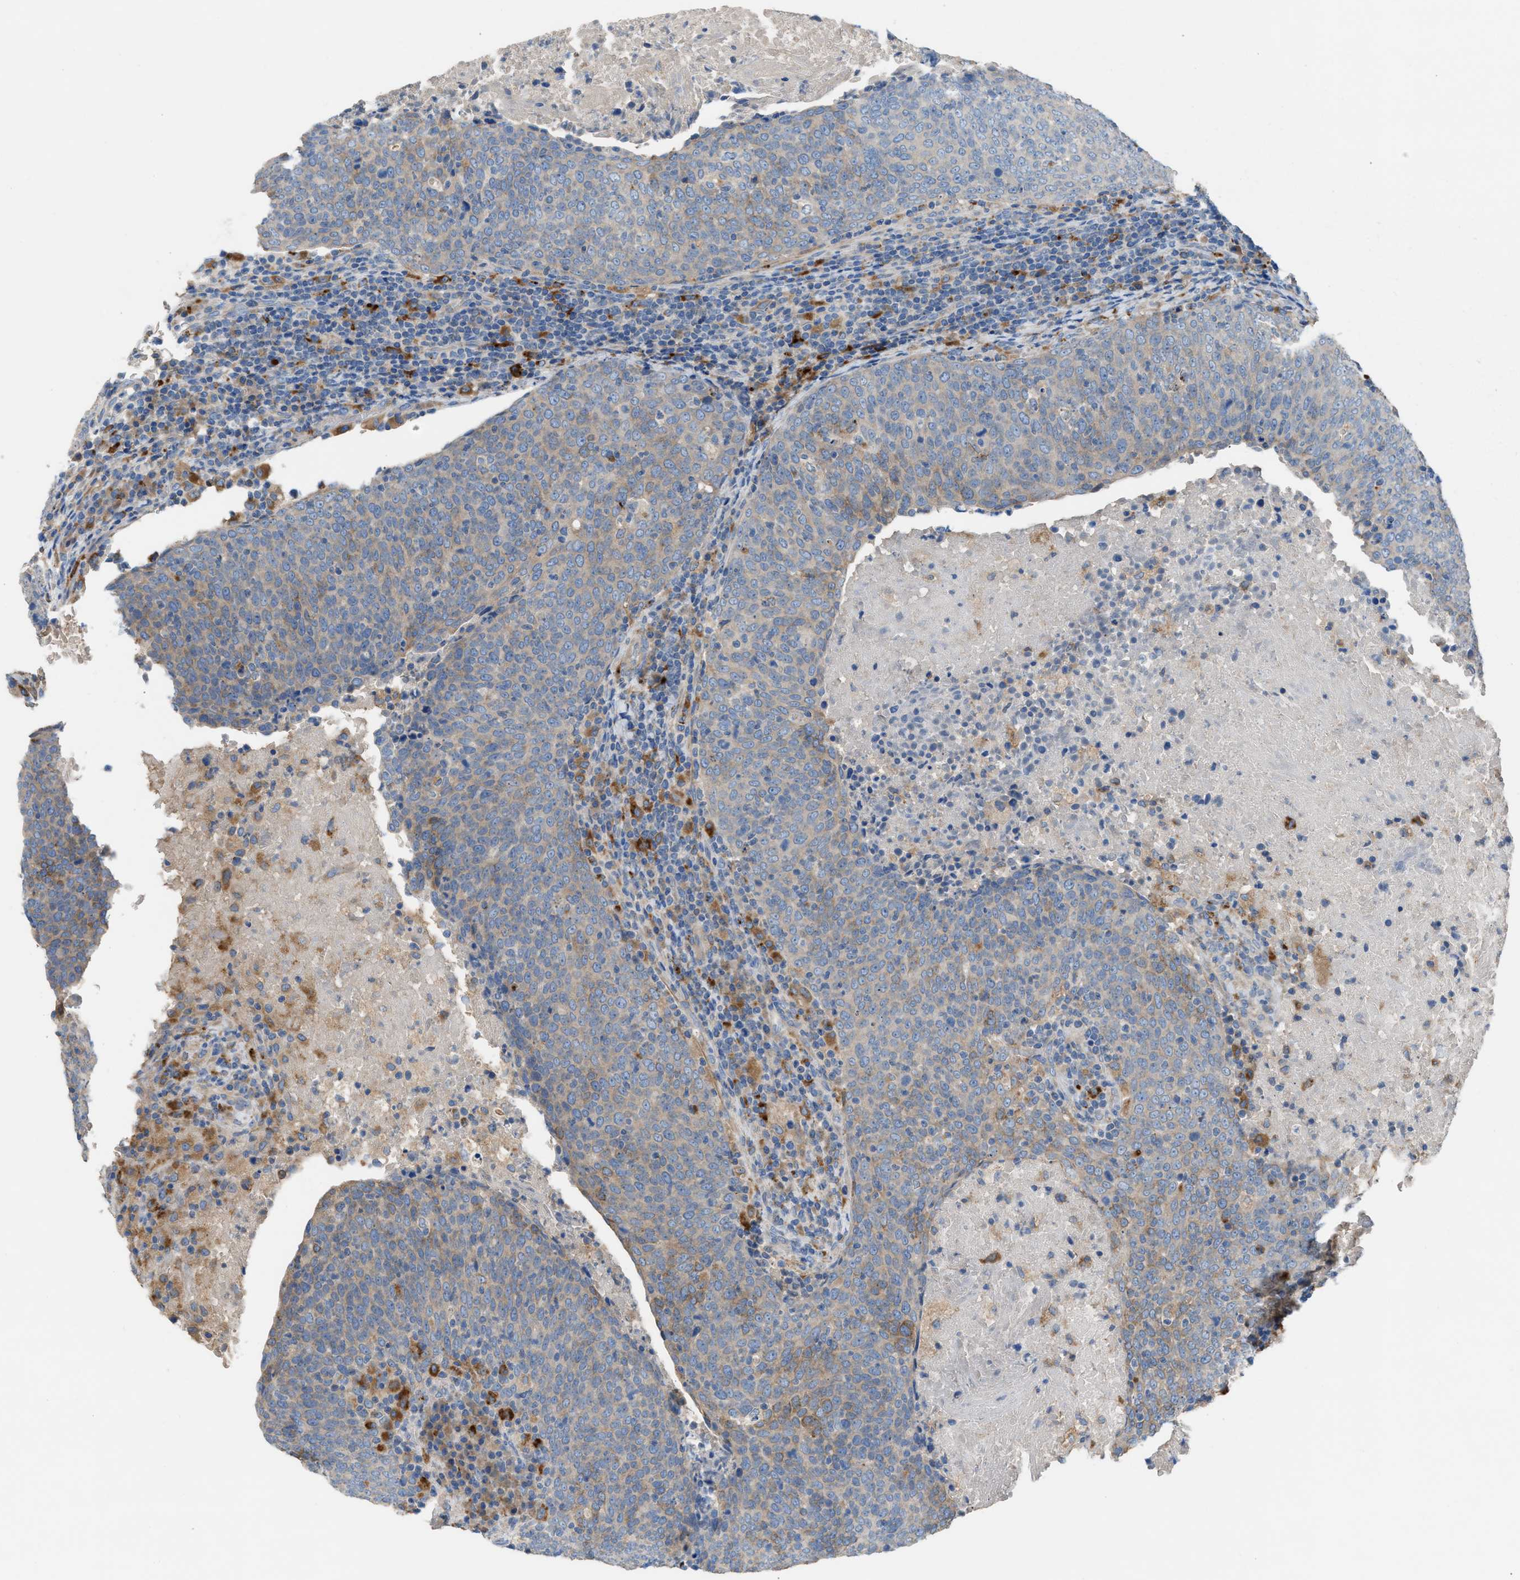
{"staining": {"intensity": "weak", "quantity": "<25%", "location": "cytoplasmic/membranous"}, "tissue": "head and neck cancer", "cell_type": "Tumor cells", "image_type": "cancer", "snomed": [{"axis": "morphology", "description": "Squamous cell carcinoma, NOS"}, {"axis": "morphology", "description": "Squamous cell carcinoma, metastatic, NOS"}, {"axis": "topography", "description": "Lymph node"}, {"axis": "topography", "description": "Head-Neck"}], "caption": "Immunohistochemistry (IHC) of human head and neck cancer (metastatic squamous cell carcinoma) exhibits no expression in tumor cells.", "gene": "AOAH", "patient": {"sex": "male", "age": 62}}